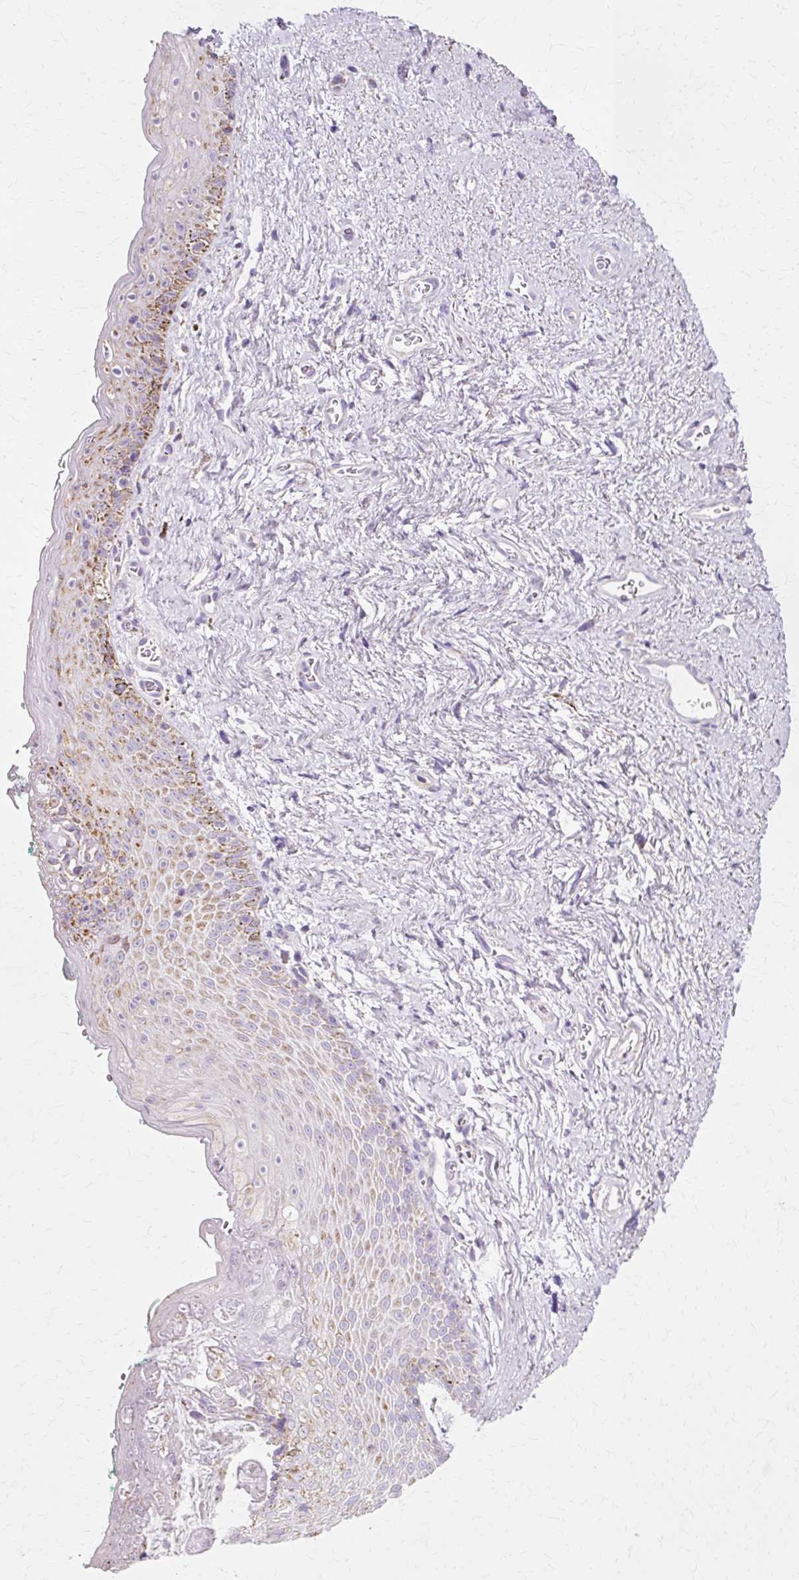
{"staining": {"intensity": "moderate", "quantity": "<25%", "location": "cytoplasmic/membranous"}, "tissue": "vagina", "cell_type": "Squamous epithelial cells", "image_type": "normal", "snomed": [{"axis": "morphology", "description": "Normal tissue, NOS"}, {"axis": "topography", "description": "Vulva"}, {"axis": "topography", "description": "Vagina"}, {"axis": "topography", "description": "Peripheral nerve tissue"}], "caption": "IHC histopathology image of benign vagina: human vagina stained using immunohistochemistry (IHC) exhibits low levels of moderate protein expression localized specifically in the cytoplasmic/membranous of squamous epithelial cells, appearing as a cytoplasmic/membranous brown color.", "gene": "ATP5PO", "patient": {"sex": "female", "age": 66}}